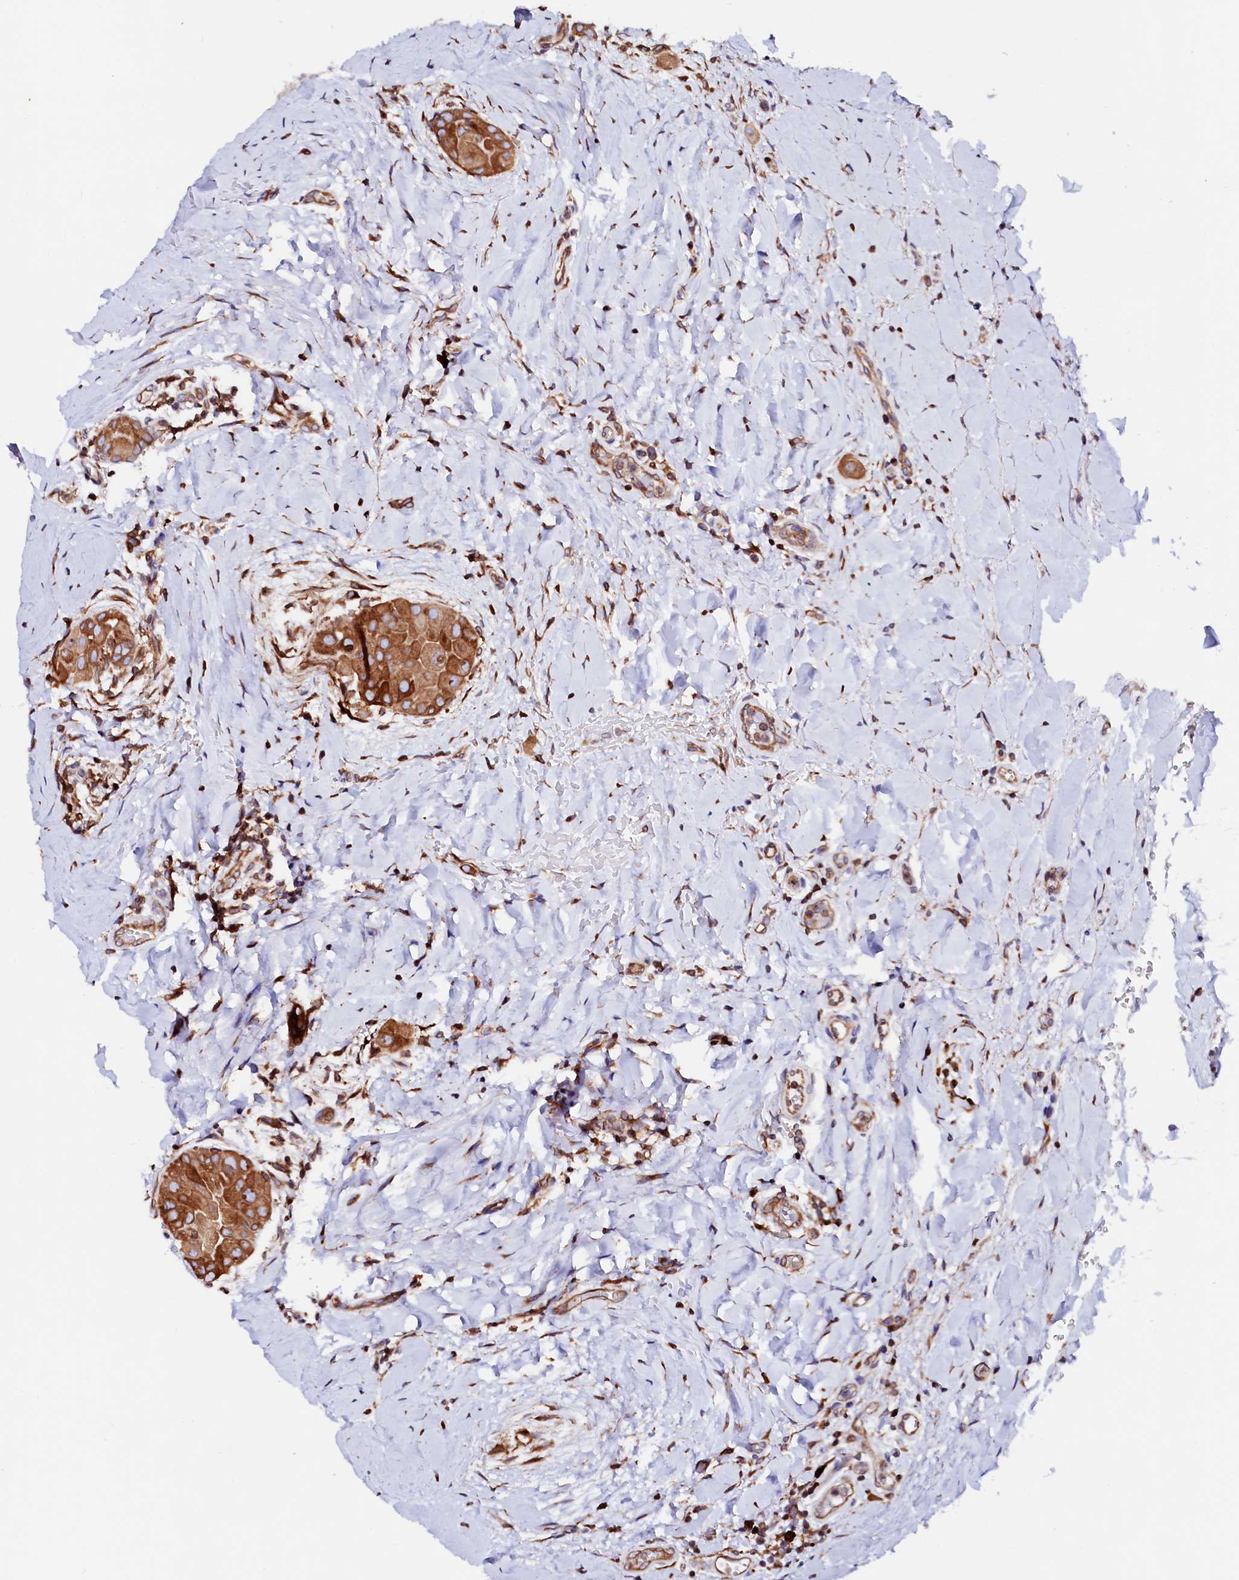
{"staining": {"intensity": "strong", "quantity": ">75%", "location": "cytoplasmic/membranous"}, "tissue": "thyroid cancer", "cell_type": "Tumor cells", "image_type": "cancer", "snomed": [{"axis": "morphology", "description": "Papillary adenocarcinoma, NOS"}, {"axis": "topography", "description": "Thyroid gland"}], "caption": "Immunohistochemical staining of human thyroid cancer reveals strong cytoplasmic/membranous protein staining in about >75% of tumor cells.", "gene": "DERL1", "patient": {"sex": "male", "age": 33}}